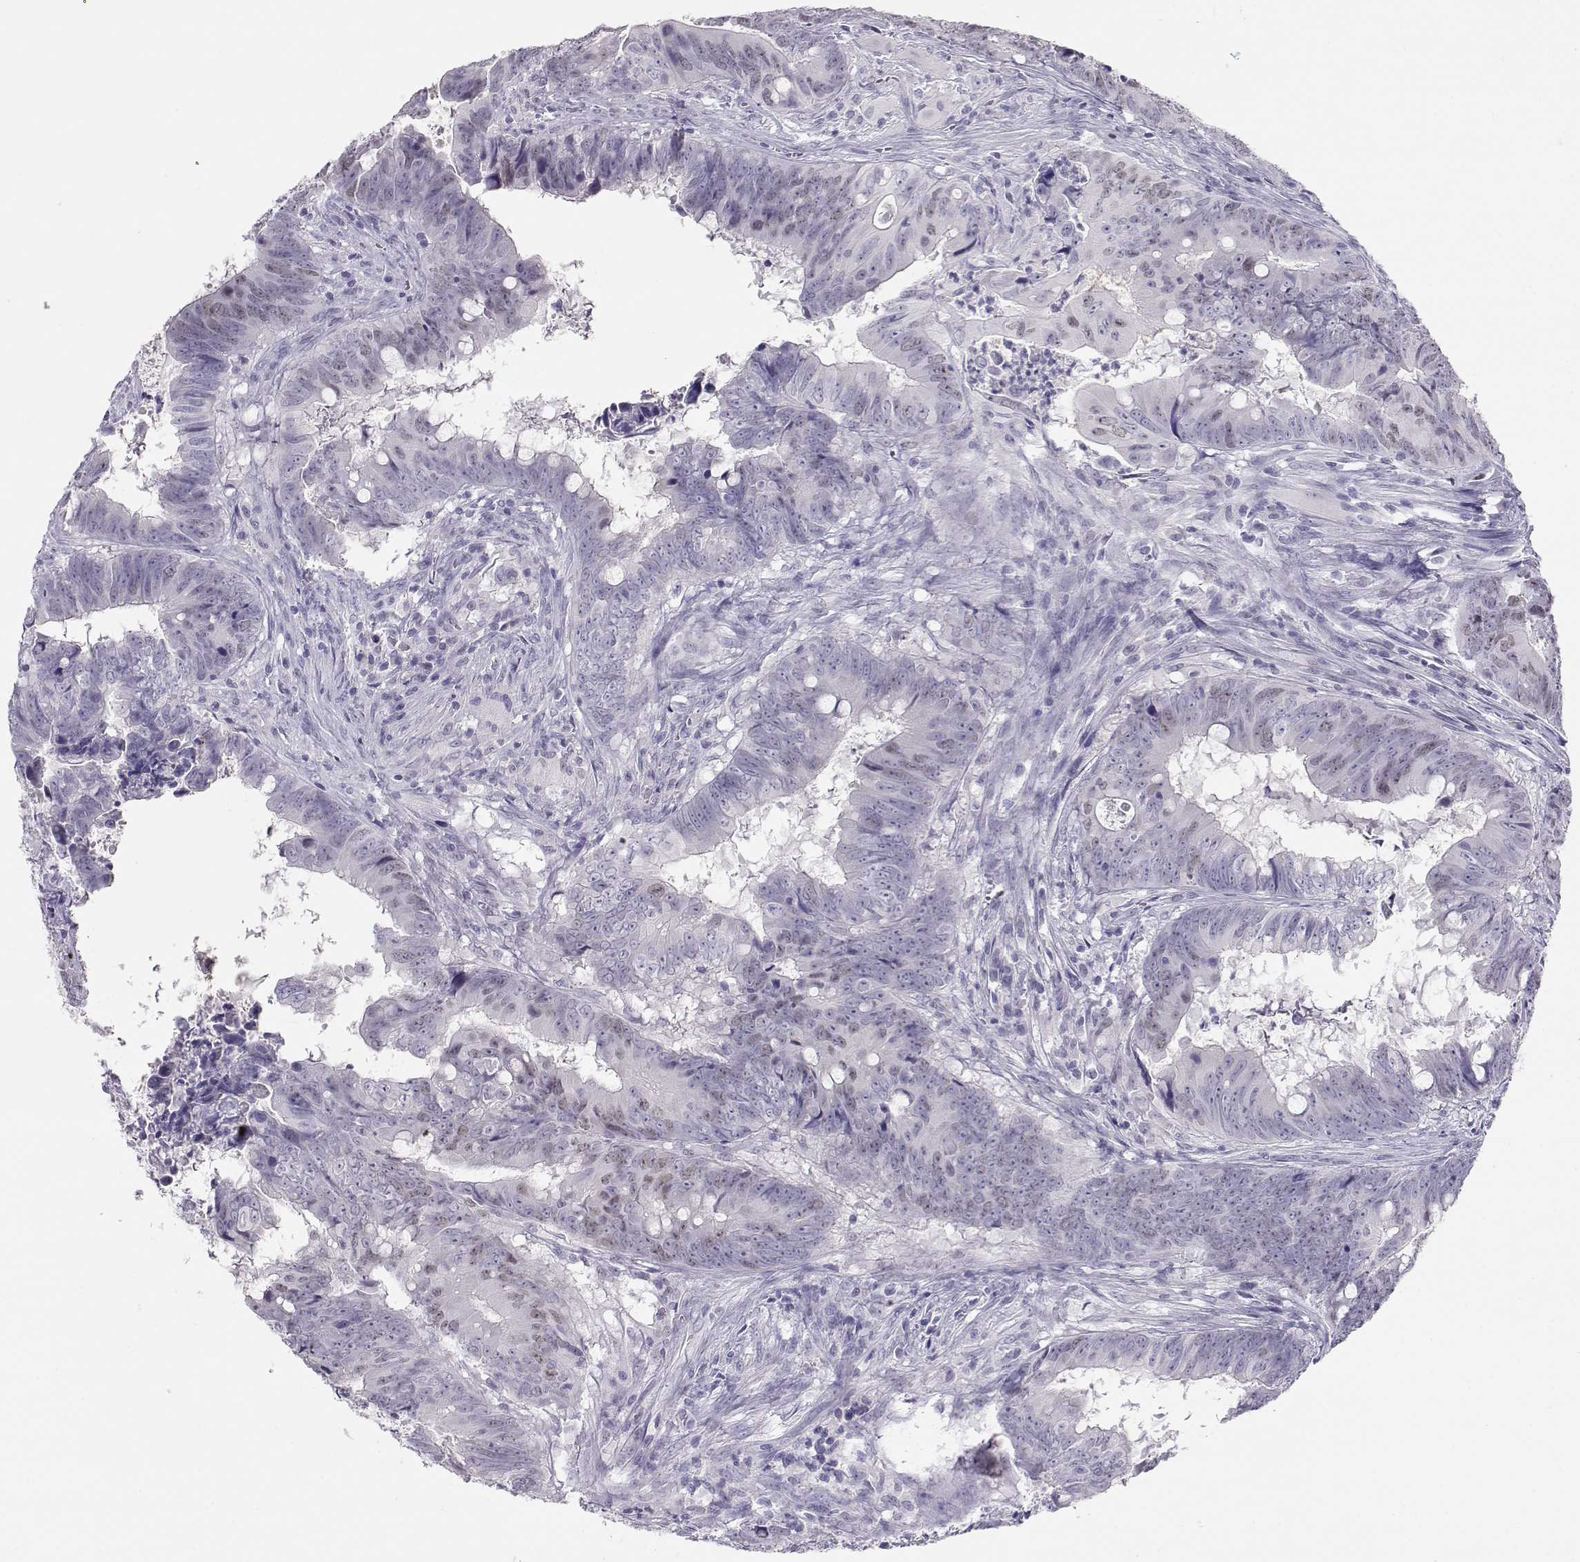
{"staining": {"intensity": "weak", "quantity": "<25%", "location": "nuclear"}, "tissue": "colorectal cancer", "cell_type": "Tumor cells", "image_type": "cancer", "snomed": [{"axis": "morphology", "description": "Adenocarcinoma, NOS"}, {"axis": "topography", "description": "Colon"}], "caption": "This is an immunohistochemistry (IHC) image of human adenocarcinoma (colorectal). There is no positivity in tumor cells.", "gene": "OPN5", "patient": {"sex": "female", "age": 82}}